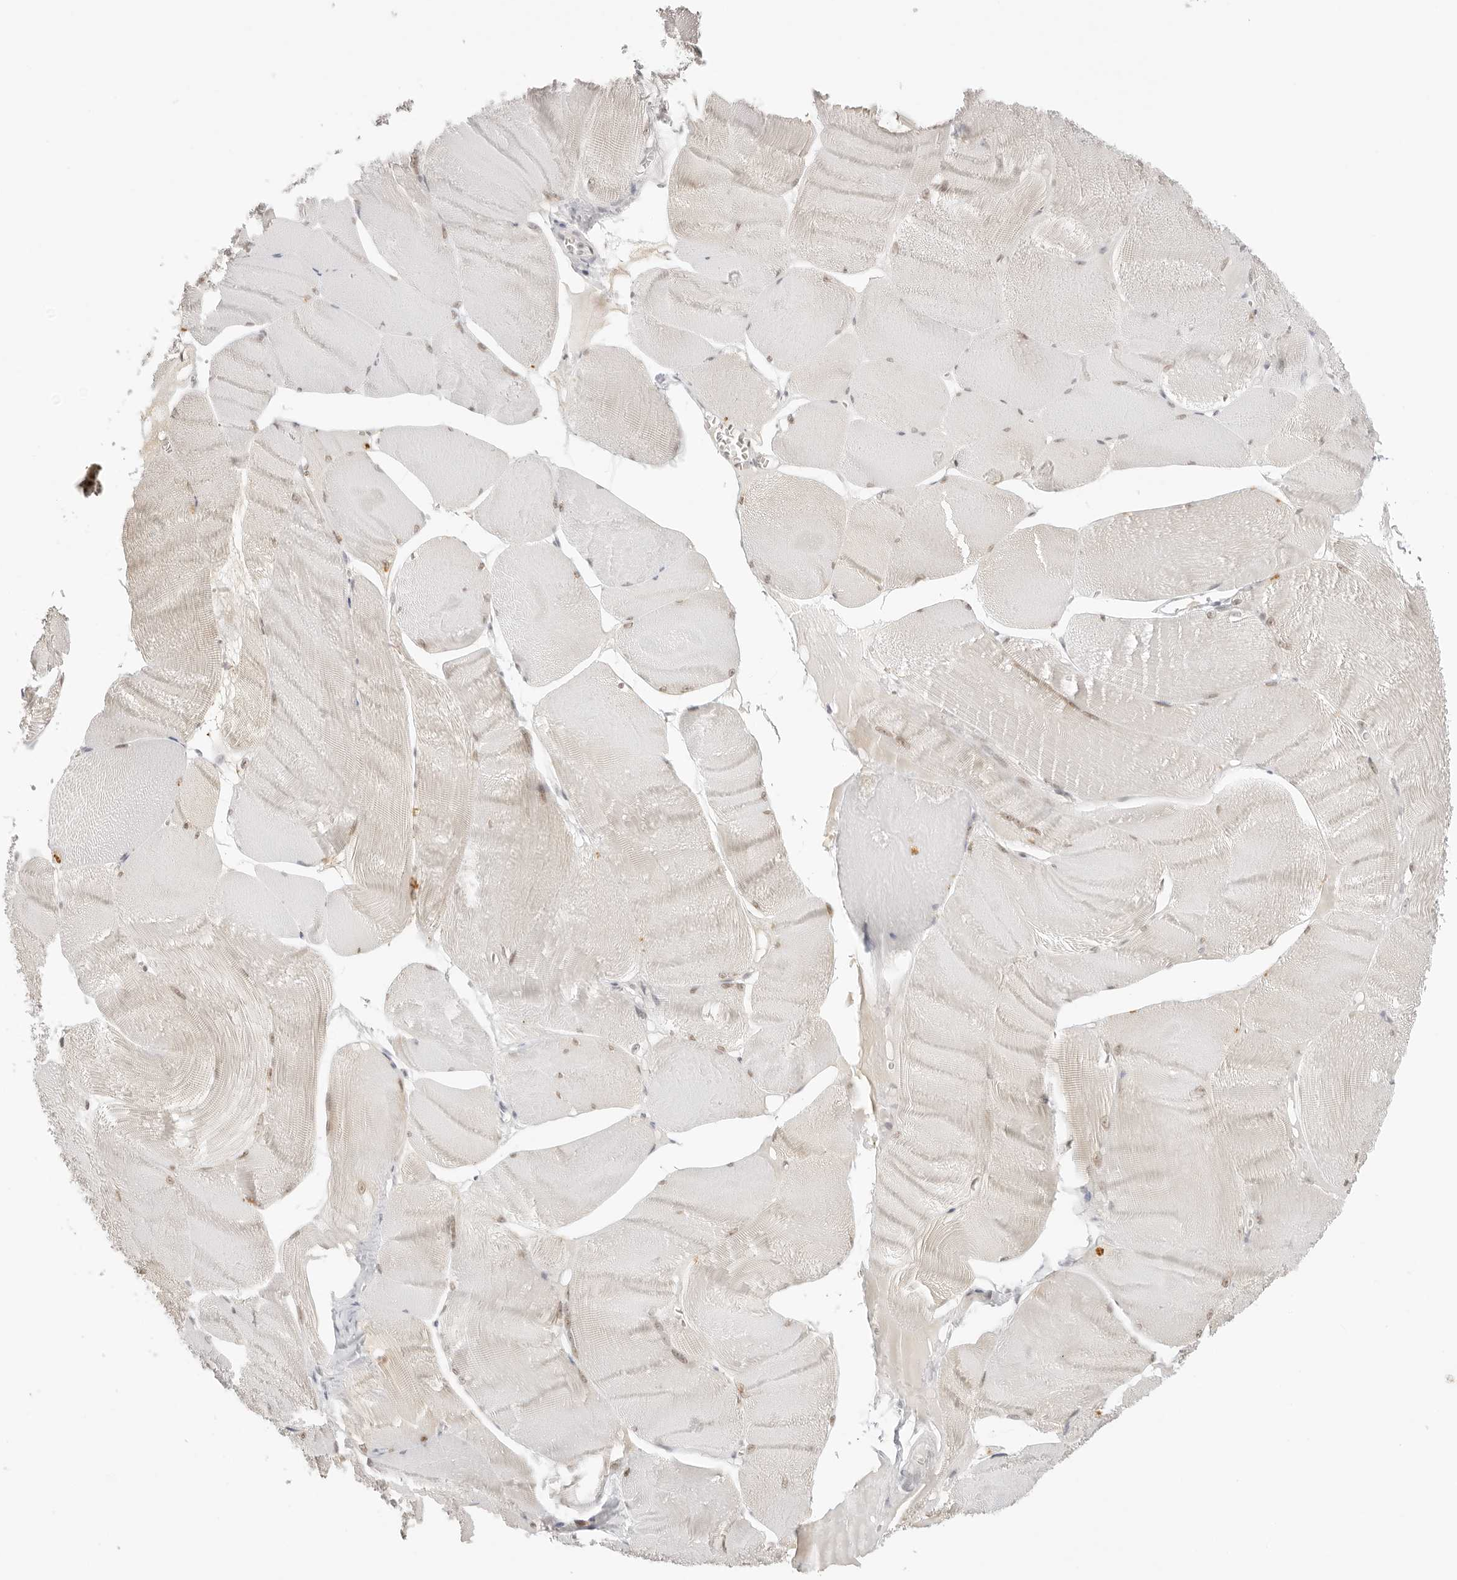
{"staining": {"intensity": "weak", "quantity": "<25%", "location": "cytoplasmic/membranous"}, "tissue": "skeletal muscle", "cell_type": "Myocytes", "image_type": "normal", "snomed": [{"axis": "morphology", "description": "Normal tissue, NOS"}, {"axis": "morphology", "description": "Basal cell carcinoma"}, {"axis": "topography", "description": "Skeletal muscle"}], "caption": "IHC of unremarkable human skeletal muscle demonstrates no staining in myocytes.", "gene": "MED18", "patient": {"sex": "female", "age": 64}}